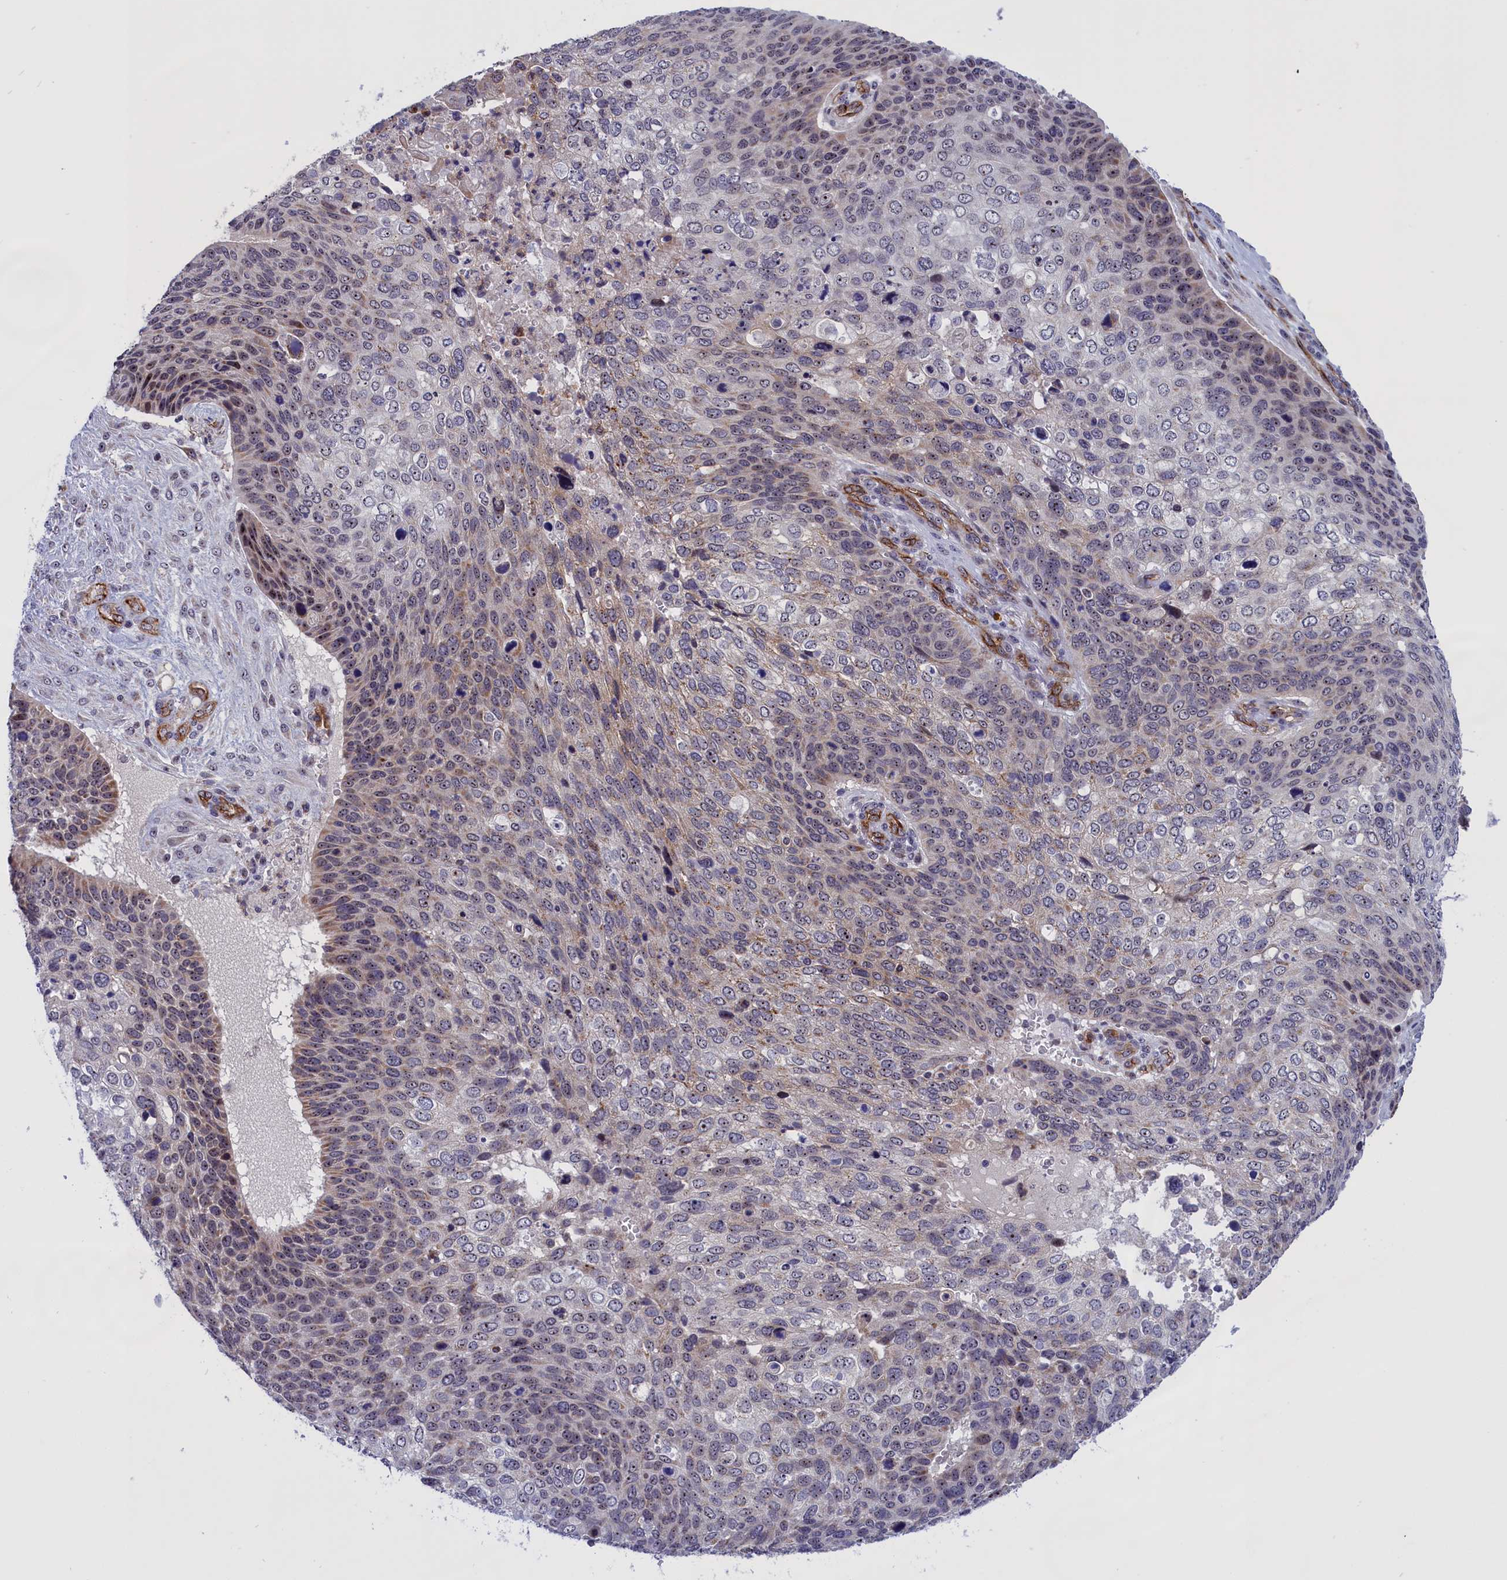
{"staining": {"intensity": "weak", "quantity": "25%-75%", "location": "cytoplasmic/membranous,nuclear"}, "tissue": "skin cancer", "cell_type": "Tumor cells", "image_type": "cancer", "snomed": [{"axis": "morphology", "description": "Basal cell carcinoma"}, {"axis": "topography", "description": "Skin"}], "caption": "Protein staining of skin cancer tissue reveals weak cytoplasmic/membranous and nuclear staining in about 25%-75% of tumor cells. Nuclei are stained in blue.", "gene": "MPND", "patient": {"sex": "female", "age": 74}}